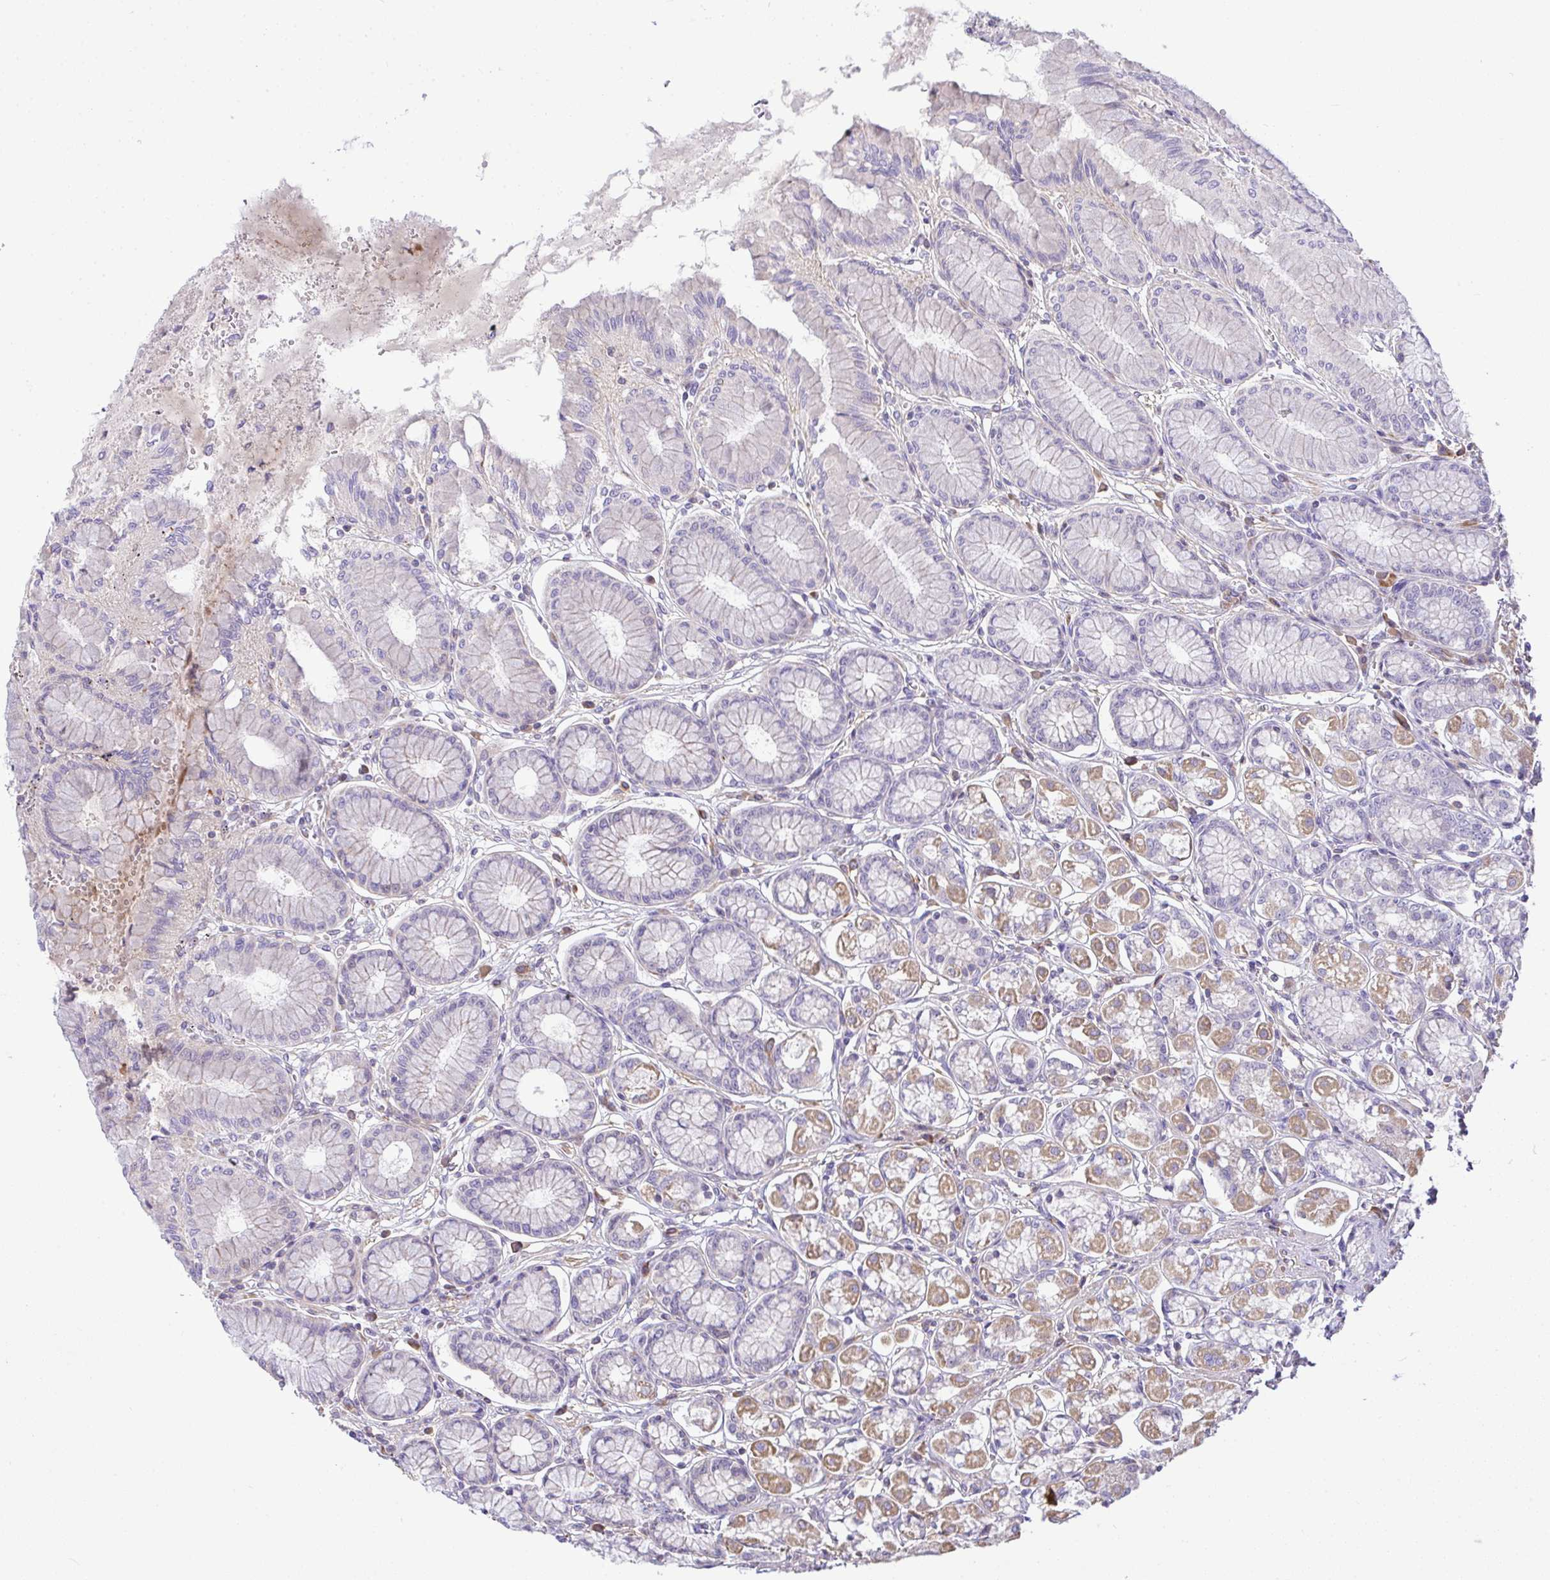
{"staining": {"intensity": "weak", "quantity": "<25%", "location": "cytoplasmic/membranous"}, "tissue": "stomach", "cell_type": "Glandular cells", "image_type": "normal", "snomed": [{"axis": "morphology", "description": "Normal tissue, NOS"}, {"axis": "topography", "description": "Stomach"}, {"axis": "topography", "description": "Stomach, lower"}], "caption": "This is an immunohistochemistry photomicrograph of normal stomach. There is no expression in glandular cells.", "gene": "GRID2", "patient": {"sex": "male", "age": 76}}